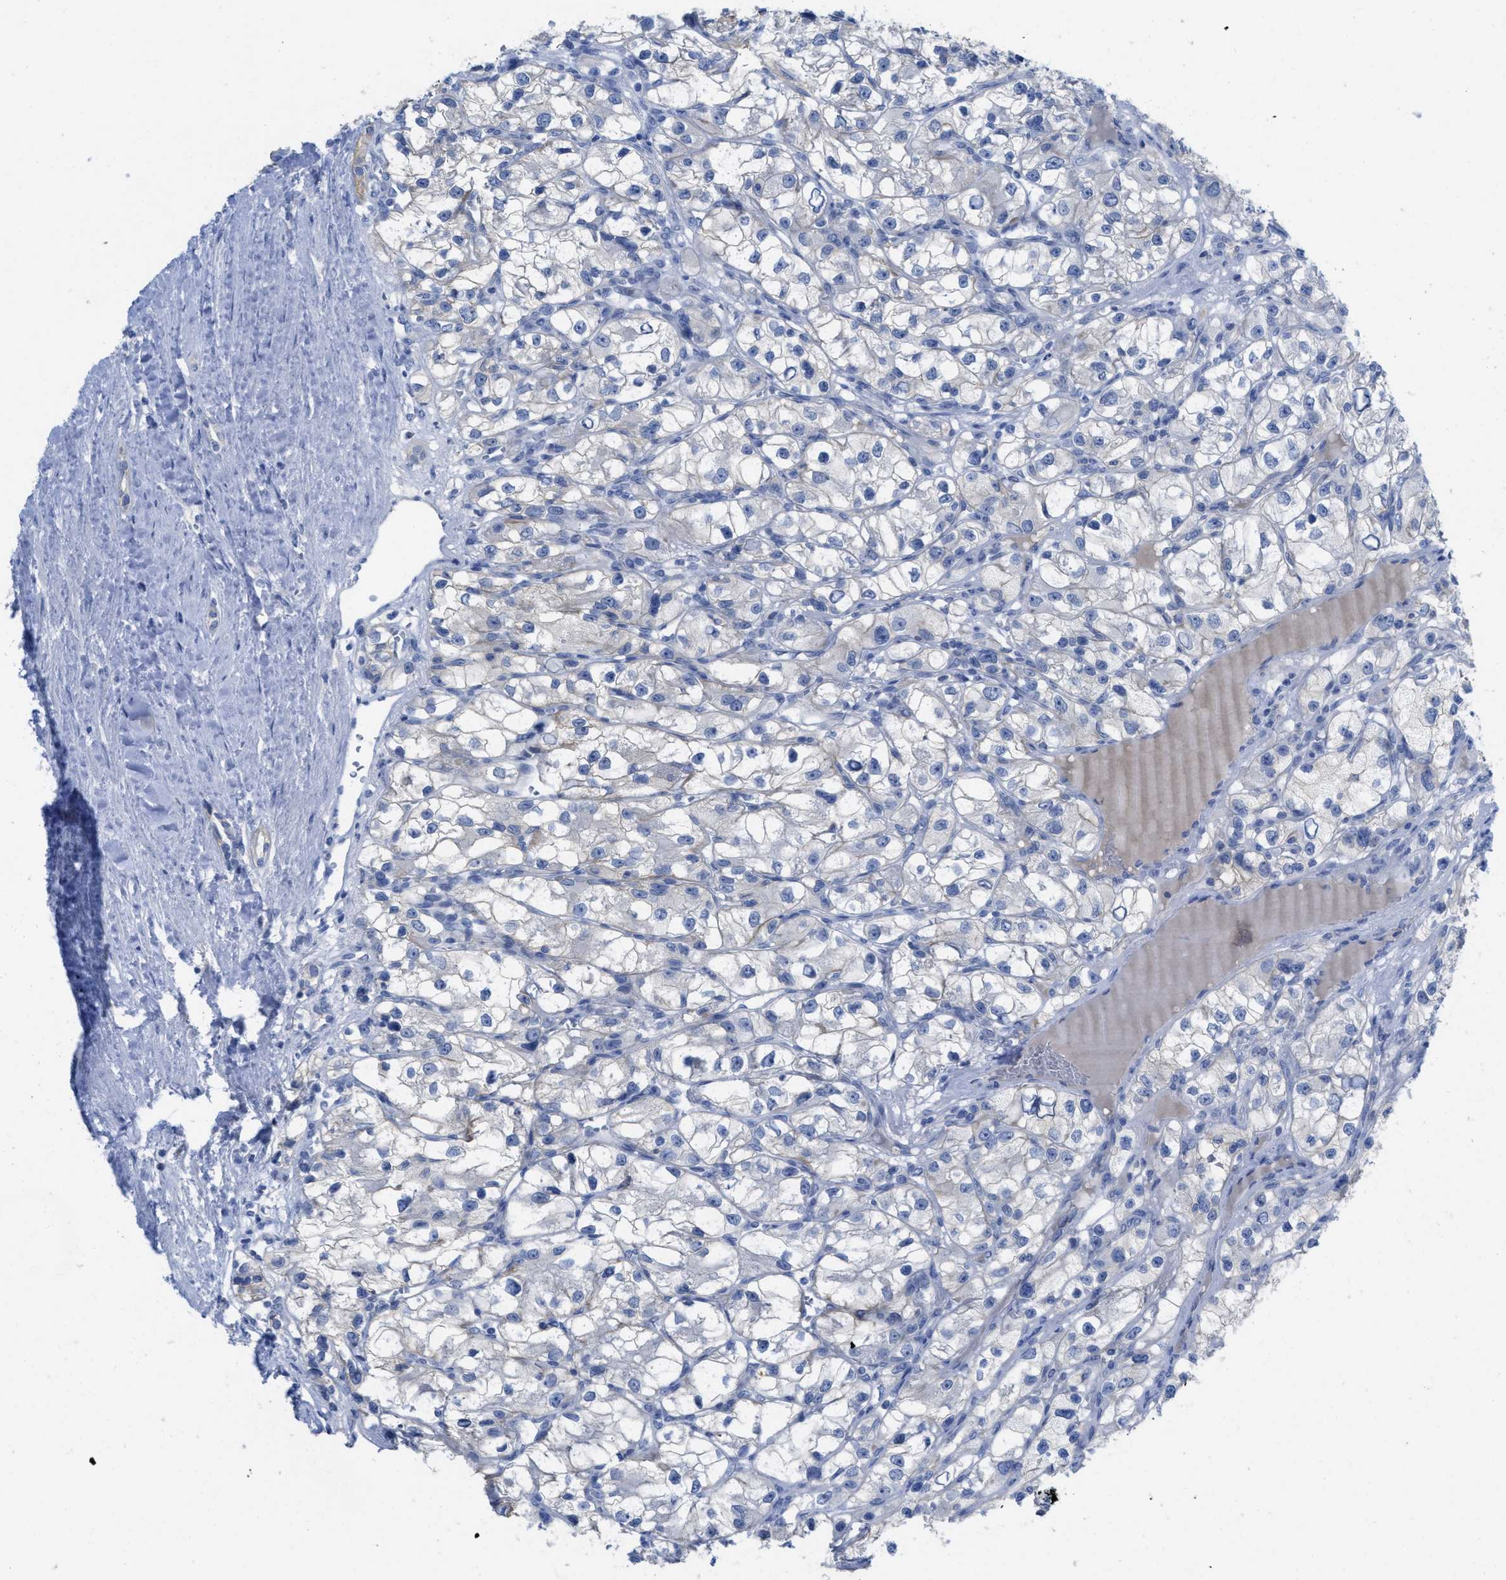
{"staining": {"intensity": "negative", "quantity": "none", "location": "none"}, "tissue": "renal cancer", "cell_type": "Tumor cells", "image_type": "cancer", "snomed": [{"axis": "morphology", "description": "Adenocarcinoma, NOS"}, {"axis": "topography", "description": "Kidney"}], "caption": "DAB immunohistochemical staining of human adenocarcinoma (renal) displays no significant expression in tumor cells.", "gene": "CNNM4", "patient": {"sex": "female", "age": 57}}